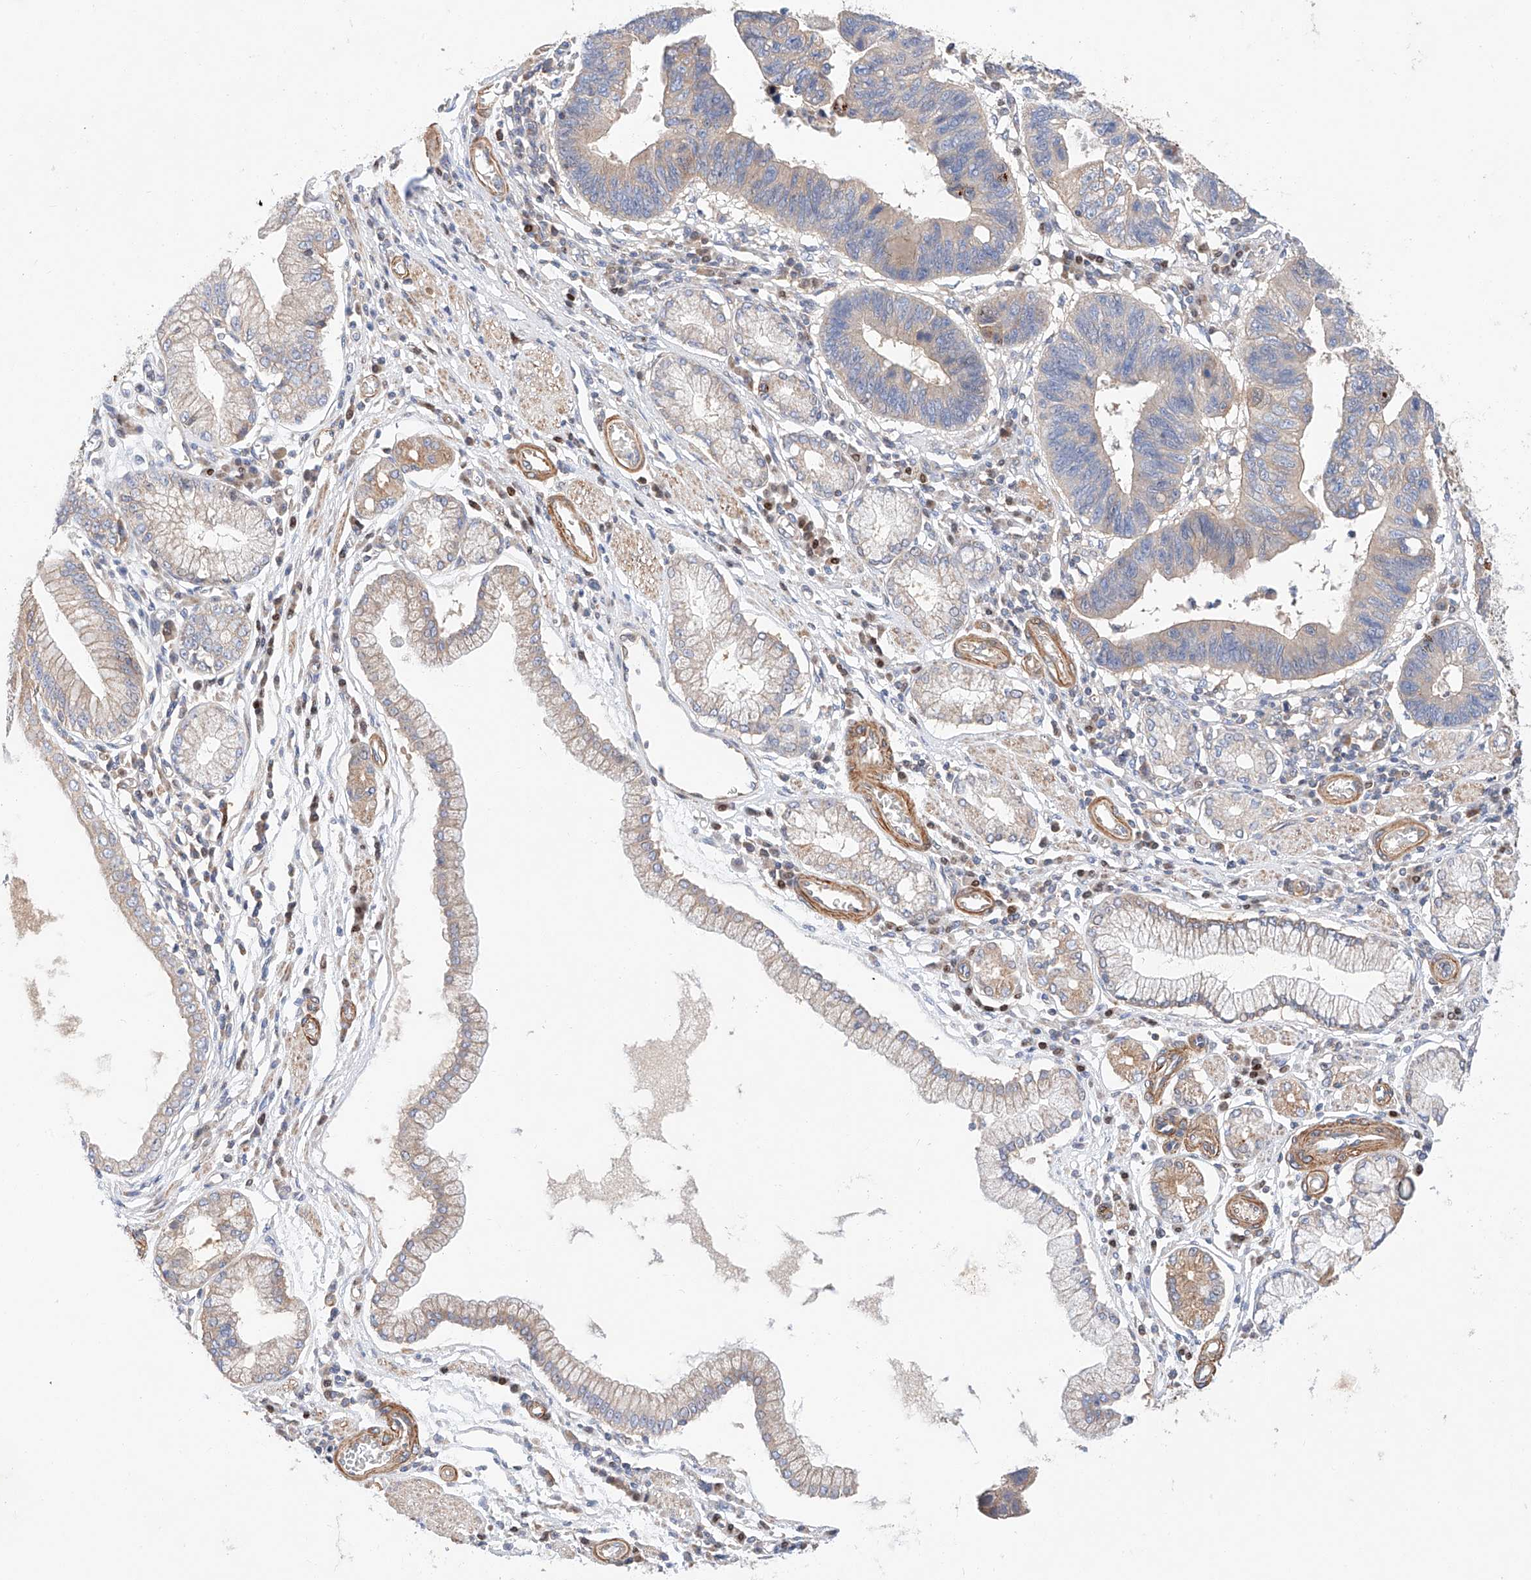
{"staining": {"intensity": "weak", "quantity": "<25%", "location": "cytoplasmic/membranous"}, "tissue": "stomach cancer", "cell_type": "Tumor cells", "image_type": "cancer", "snomed": [{"axis": "morphology", "description": "Adenocarcinoma, NOS"}, {"axis": "topography", "description": "Stomach"}], "caption": "Tumor cells are negative for protein expression in human stomach cancer.", "gene": "C6orf118", "patient": {"sex": "male", "age": 59}}